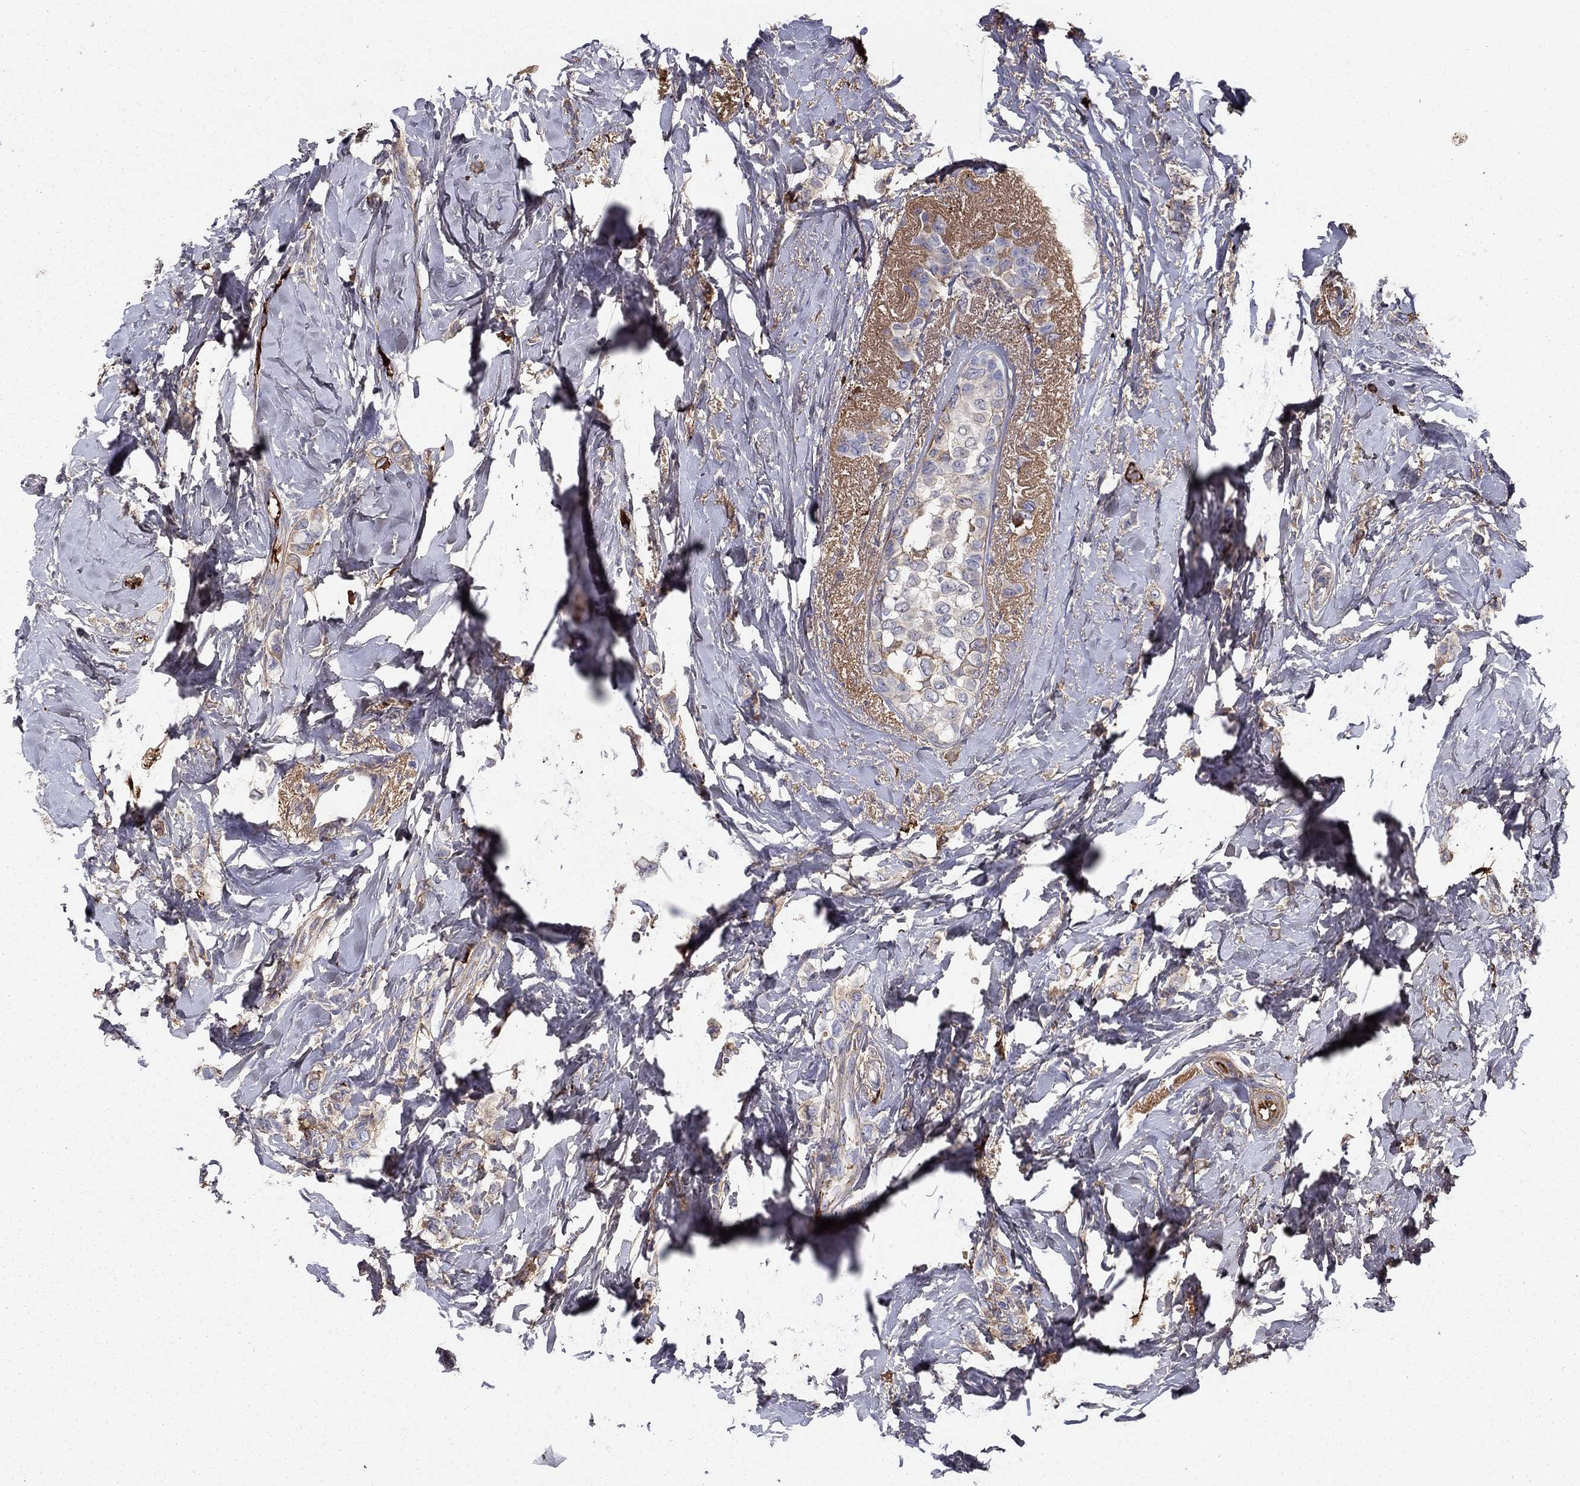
{"staining": {"intensity": "weak", "quantity": "25%-75%", "location": "cytoplasmic/membranous"}, "tissue": "breast cancer", "cell_type": "Tumor cells", "image_type": "cancer", "snomed": [{"axis": "morphology", "description": "Lobular carcinoma"}, {"axis": "topography", "description": "Breast"}], "caption": "Protein analysis of lobular carcinoma (breast) tissue displays weak cytoplasmic/membranous expression in about 25%-75% of tumor cells. (DAB = brown stain, brightfield microscopy at high magnification).", "gene": "HPX", "patient": {"sex": "female", "age": 66}}